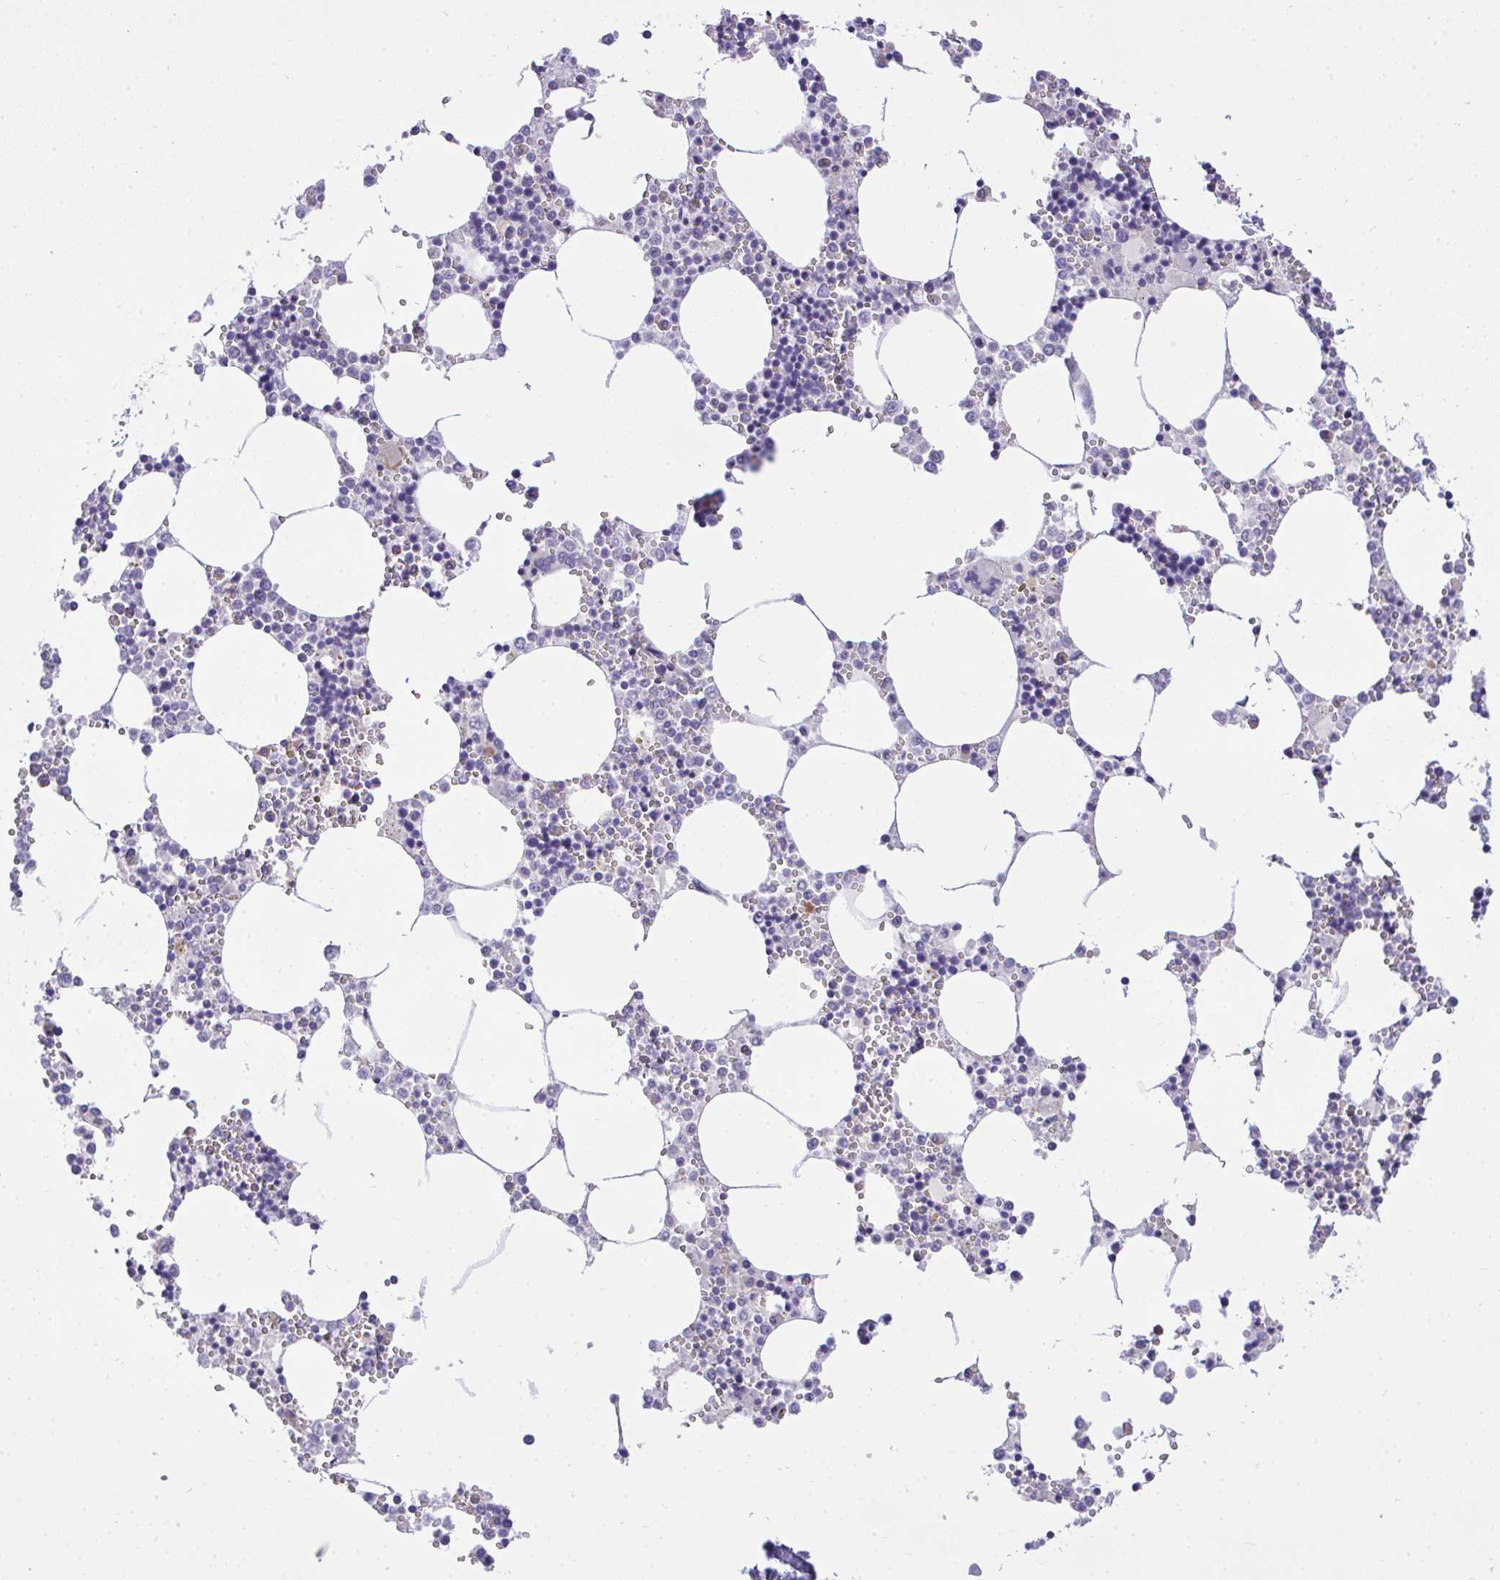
{"staining": {"intensity": "negative", "quantity": "none", "location": "none"}, "tissue": "bone marrow", "cell_type": "Hematopoietic cells", "image_type": "normal", "snomed": [{"axis": "morphology", "description": "Normal tissue, NOS"}, {"axis": "topography", "description": "Bone marrow"}], "caption": "DAB immunohistochemical staining of benign bone marrow exhibits no significant staining in hematopoietic cells.", "gene": "CASTOR2", "patient": {"sex": "male", "age": 54}}